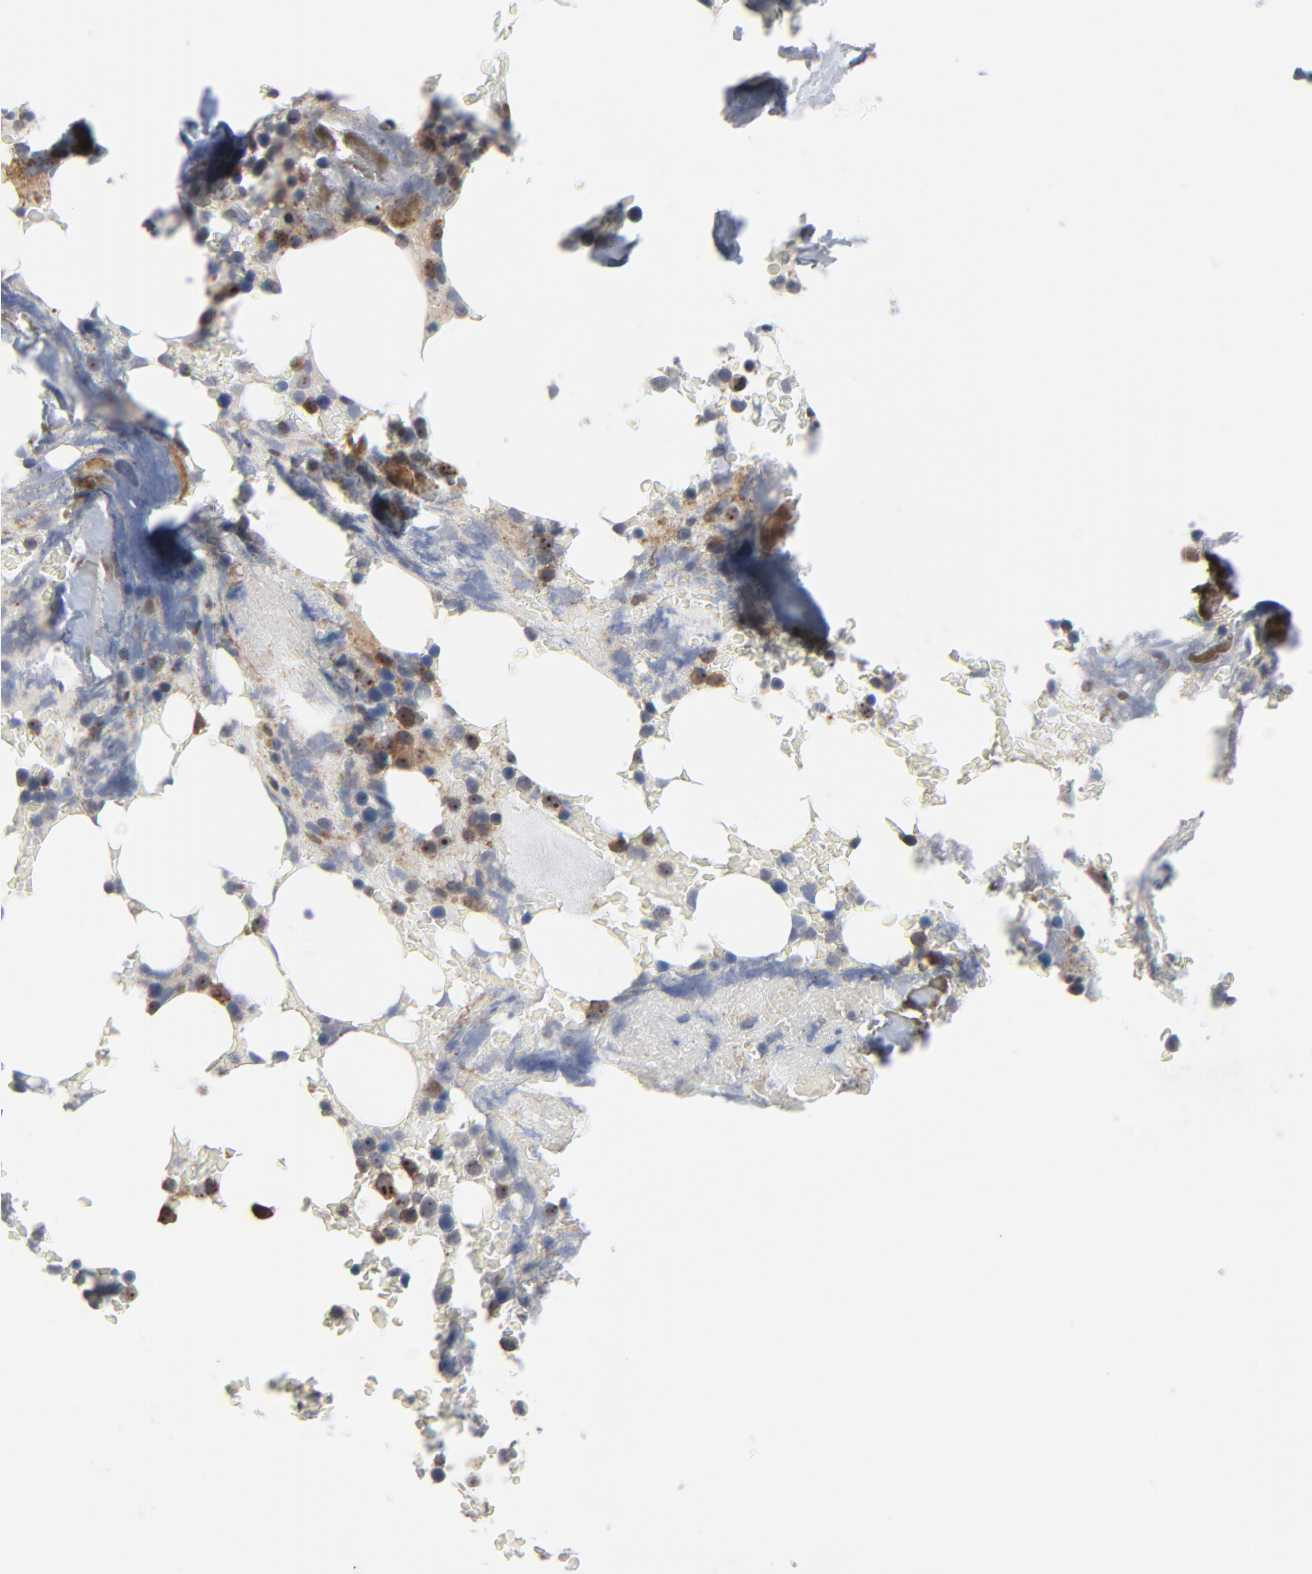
{"staining": {"intensity": "moderate", "quantity": "25%-75%", "location": "cytoplasmic/membranous,nuclear"}, "tissue": "bone marrow", "cell_type": "Hematopoietic cells", "image_type": "normal", "snomed": [{"axis": "morphology", "description": "Normal tissue, NOS"}, {"axis": "topography", "description": "Bone marrow"}], "caption": "Human bone marrow stained with a brown dye shows moderate cytoplasmic/membranous,nuclear positive expression in about 25%-75% of hematopoietic cells.", "gene": "DDX10", "patient": {"sex": "female", "age": 66}}